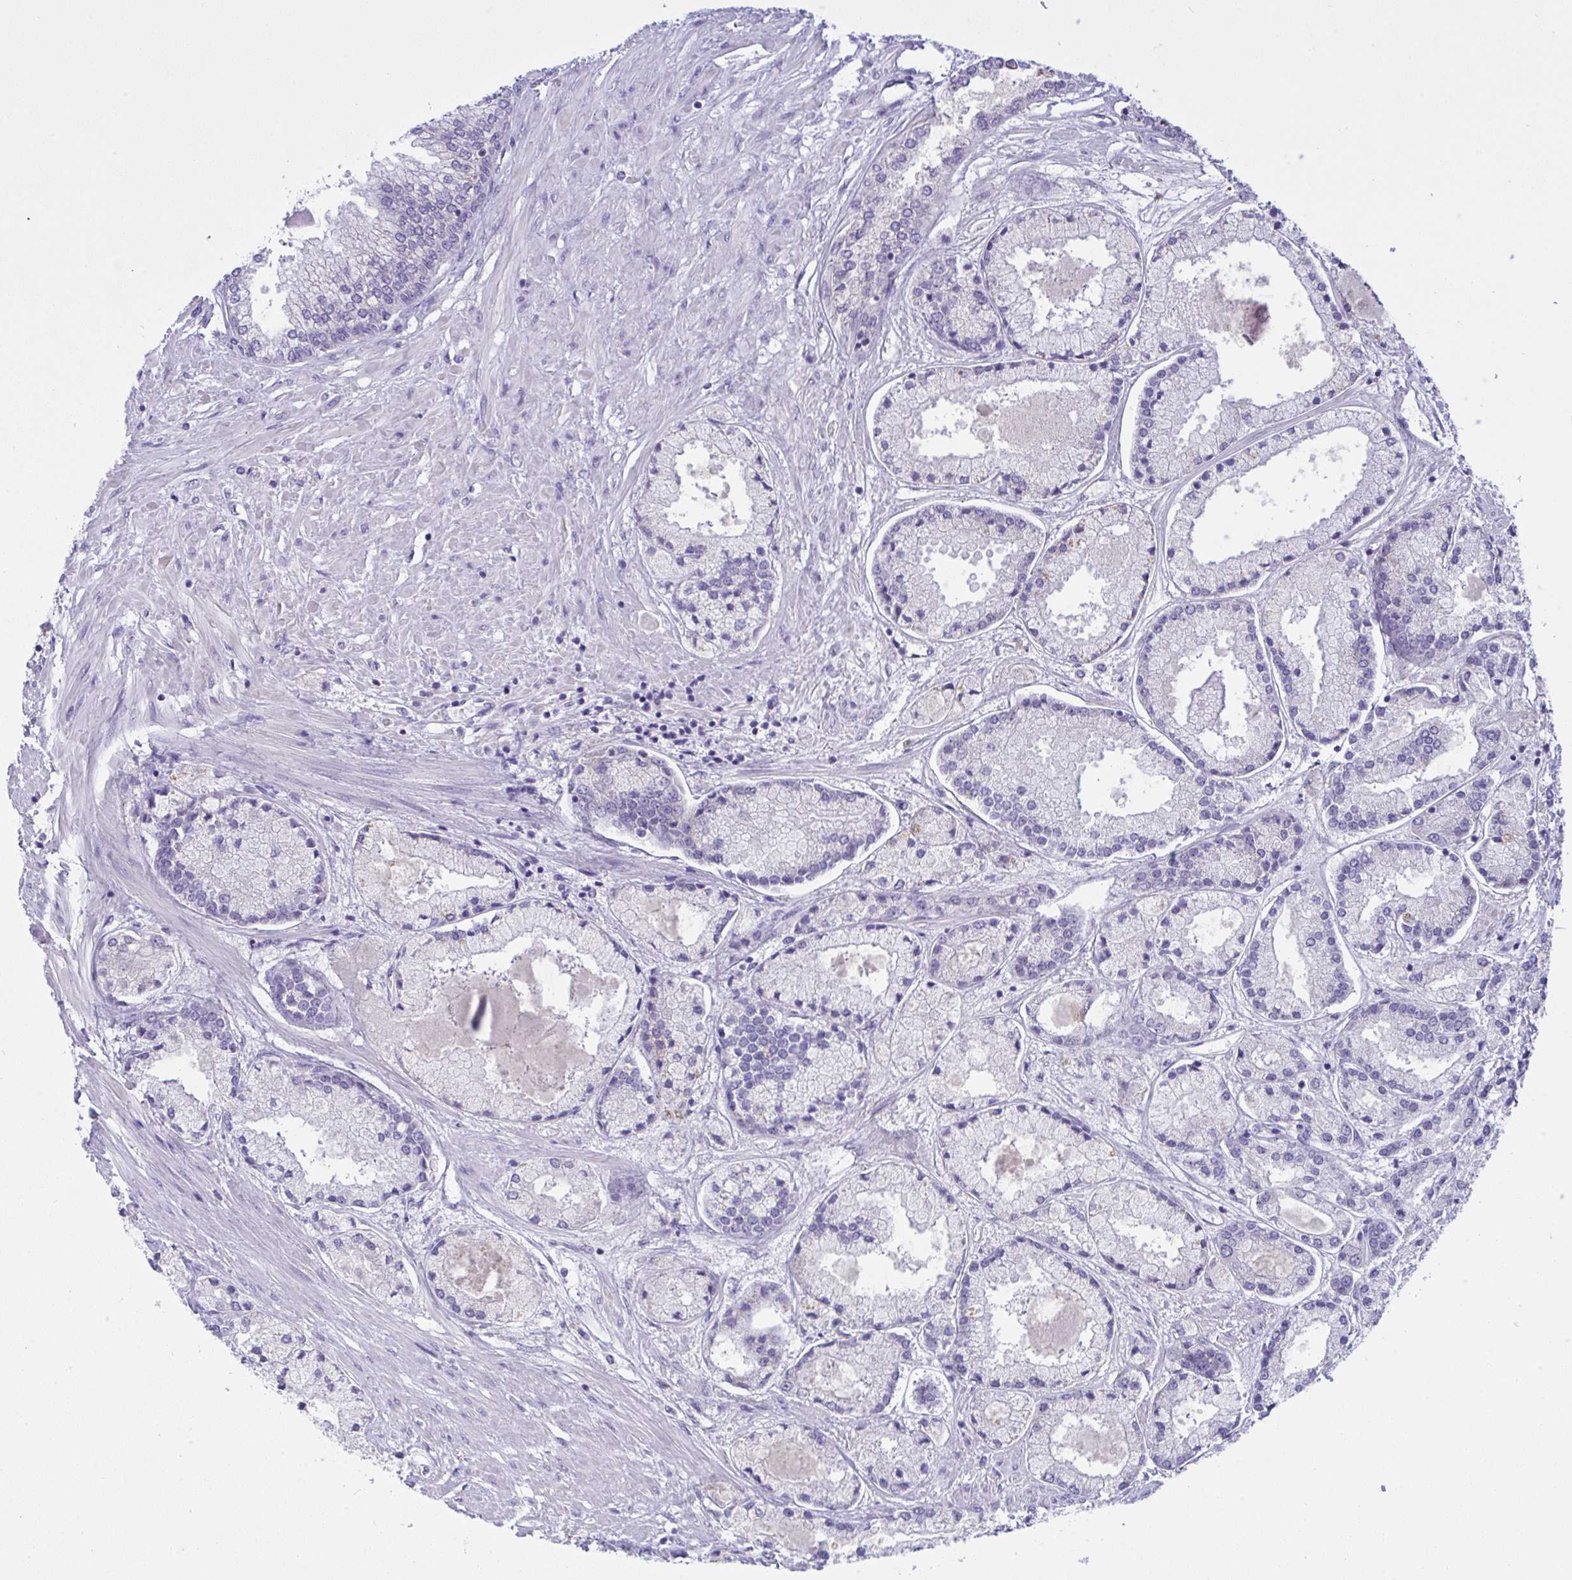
{"staining": {"intensity": "negative", "quantity": "none", "location": "none"}, "tissue": "prostate cancer", "cell_type": "Tumor cells", "image_type": "cancer", "snomed": [{"axis": "morphology", "description": "Adenocarcinoma, High grade"}, {"axis": "topography", "description": "Prostate"}], "caption": "A high-resolution photomicrograph shows IHC staining of prostate high-grade adenocarcinoma, which exhibits no significant positivity in tumor cells. (DAB (3,3'-diaminobenzidine) IHC, high magnification).", "gene": "TMEM41A", "patient": {"sex": "male", "age": 67}}